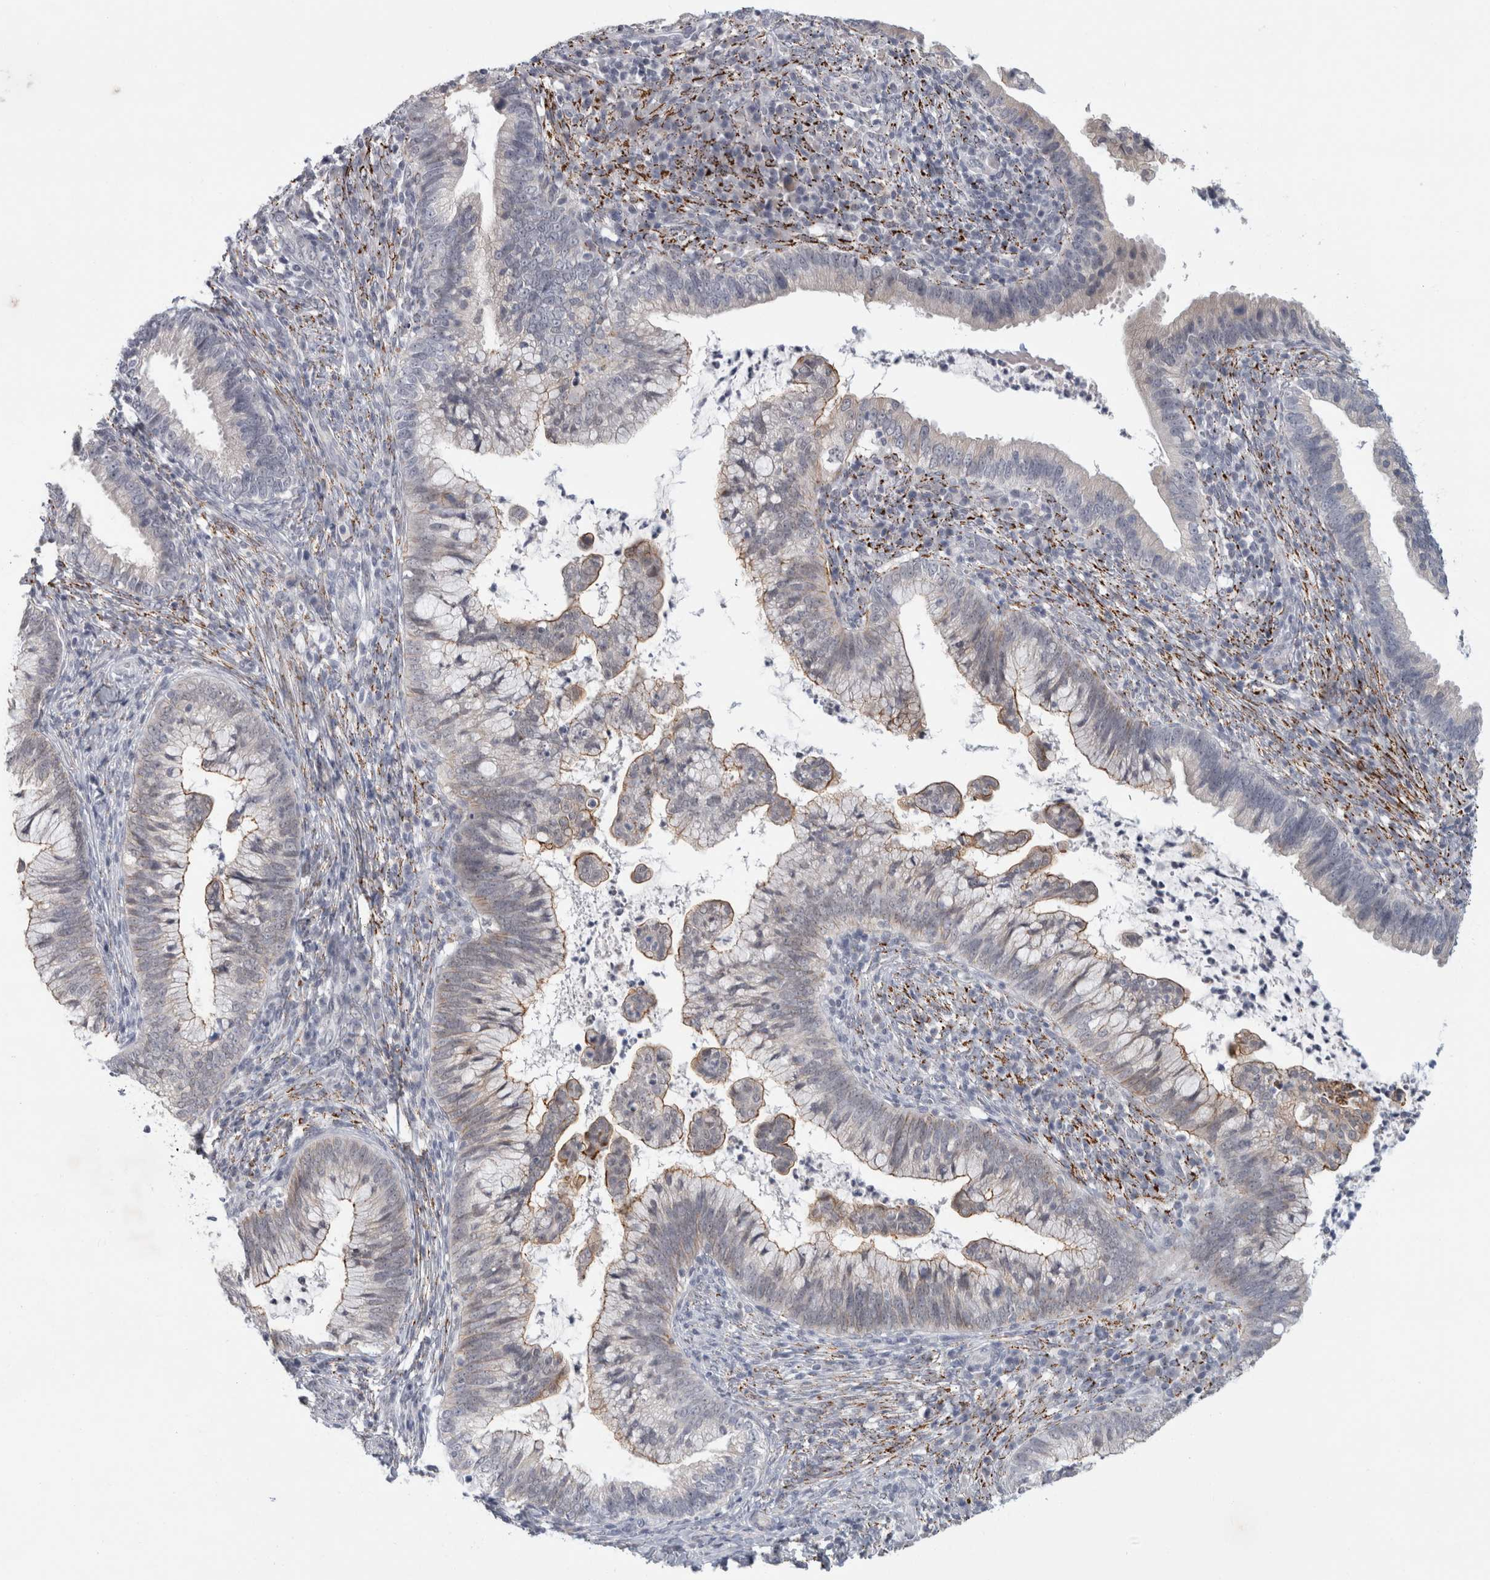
{"staining": {"intensity": "weak", "quantity": "<25%", "location": "cytoplasmic/membranous"}, "tissue": "cervical cancer", "cell_type": "Tumor cells", "image_type": "cancer", "snomed": [{"axis": "morphology", "description": "Adenocarcinoma, NOS"}, {"axis": "topography", "description": "Cervix"}], "caption": "This is an immunohistochemistry image of human cervical cancer. There is no positivity in tumor cells.", "gene": "NIPA1", "patient": {"sex": "female", "age": 36}}